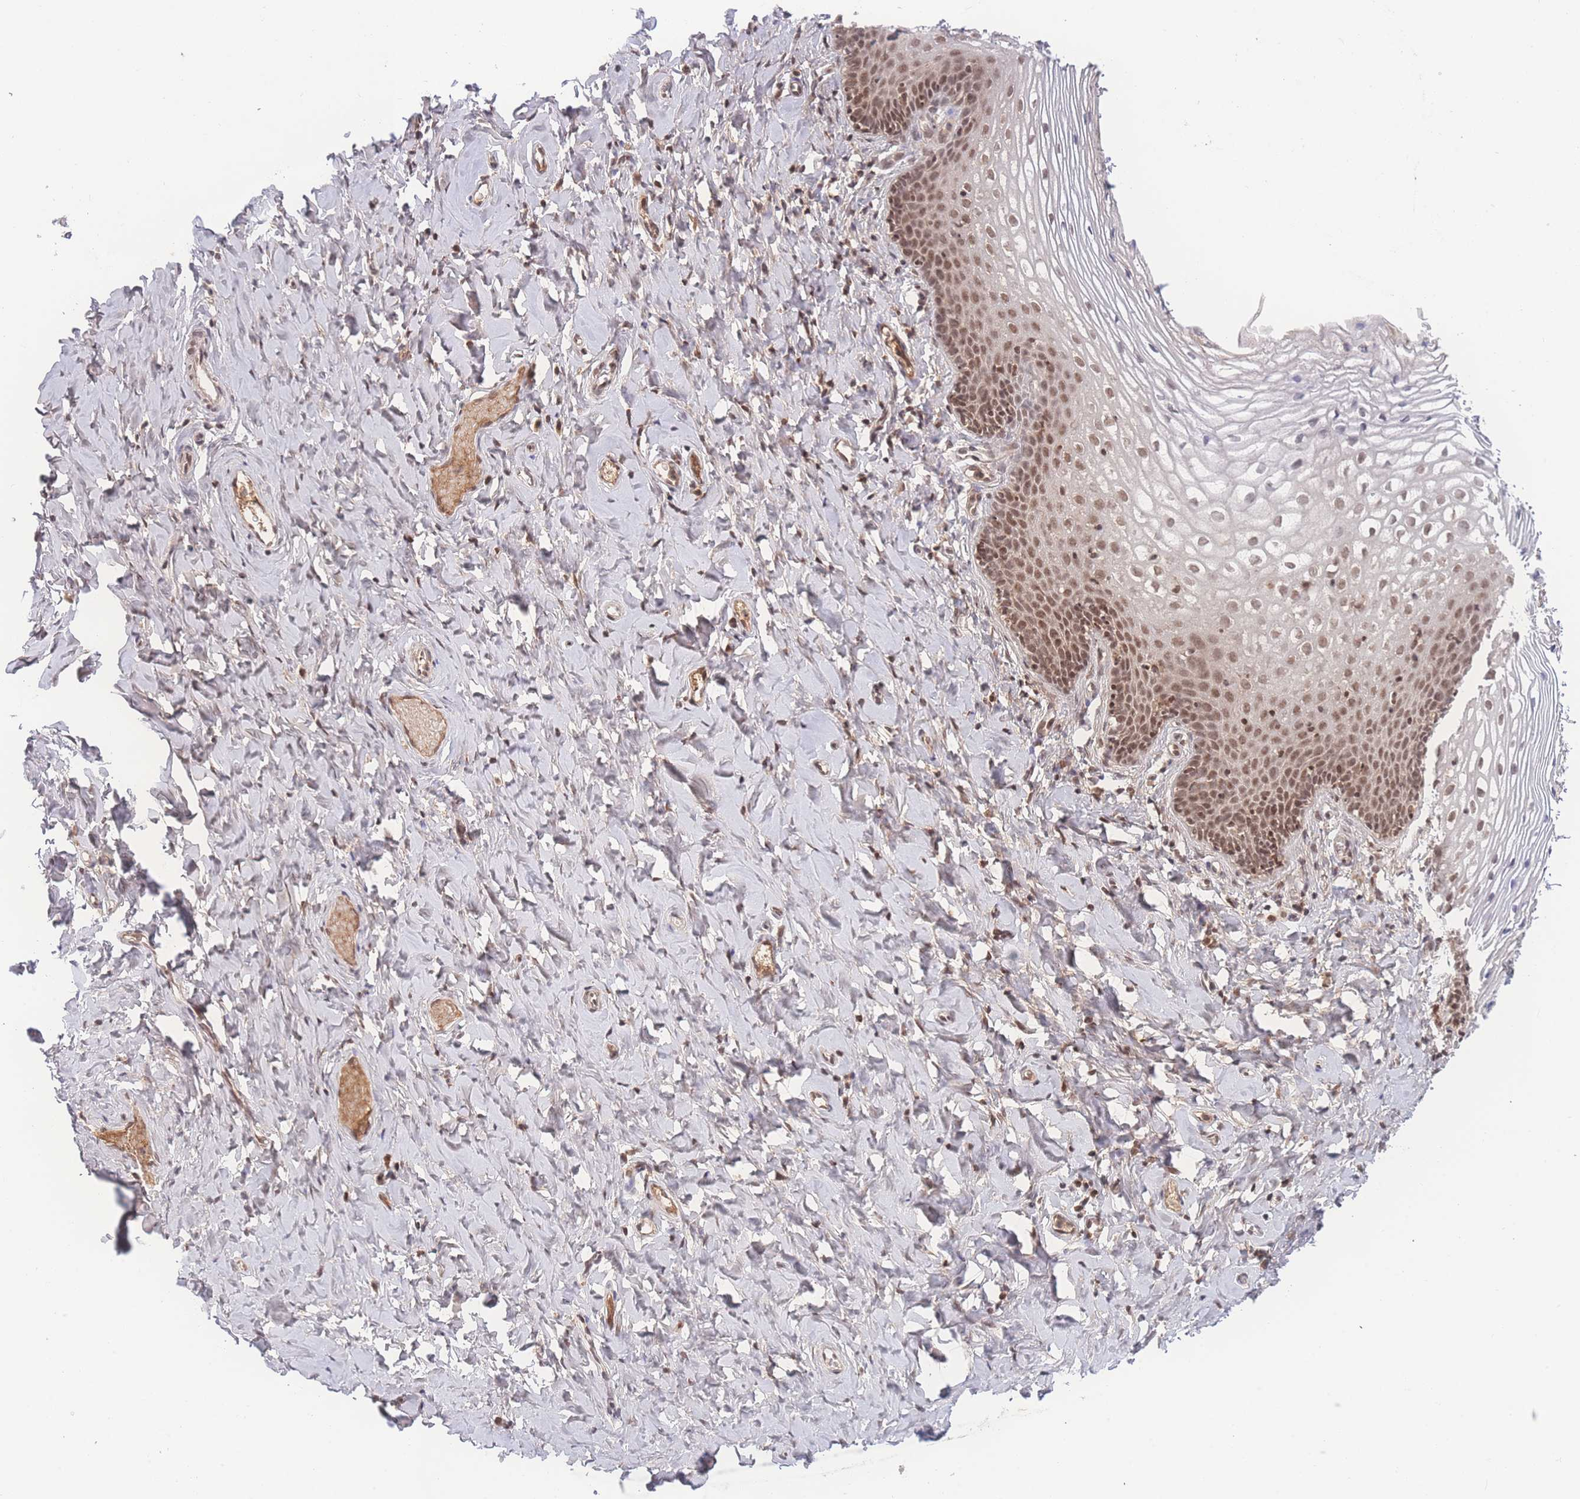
{"staining": {"intensity": "moderate", "quantity": ">75%", "location": "nuclear"}, "tissue": "vagina", "cell_type": "Squamous epithelial cells", "image_type": "normal", "snomed": [{"axis": "morphology", "description": "Normal tissue, NOS"}, {"axis": "topography", "description": "Vagina"}], "caption": "Immunohistochemistry (IHC) image of unremarkable human vagina stained for a protein (brown), which exhibits medium levels of moderate nuclear positivity in approximately >75% of squamous epithelial cells.", "gene": "RAVER1", "patient": {"sex": "female", "age": 60}}